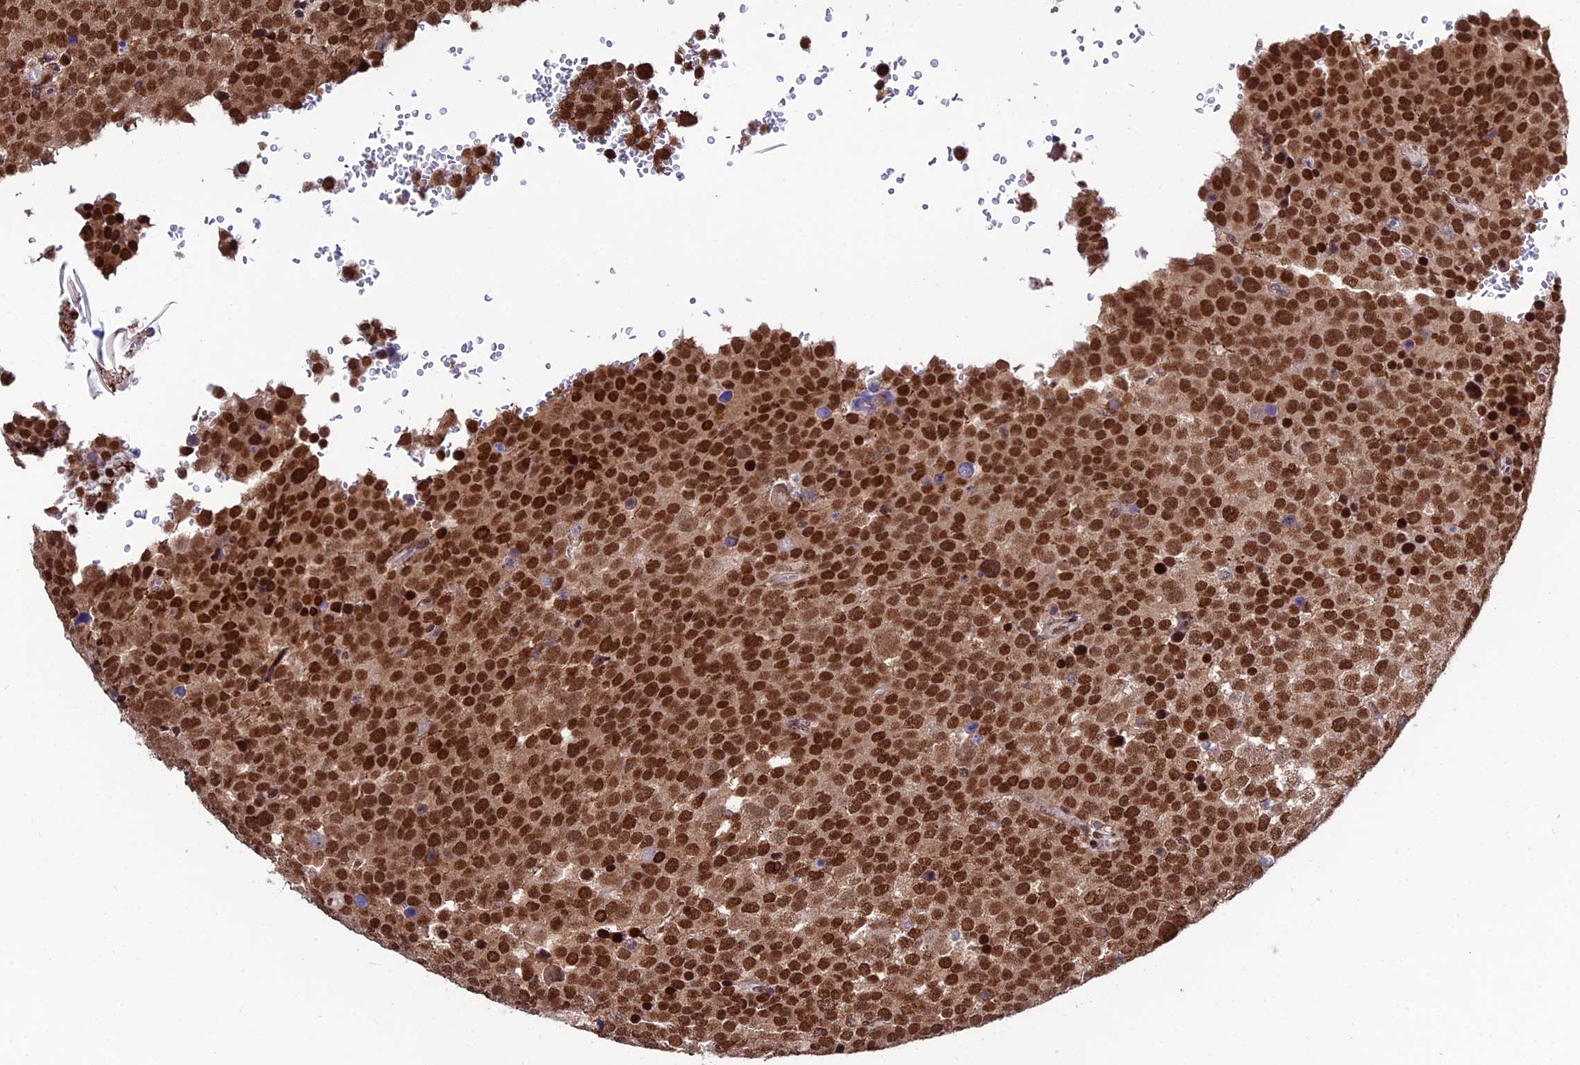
{"staining": {"intensity": "moderate", "quantity": ">75%", "location": "nuclear"}, "tissue": "testis cancer", "cell_type": "Tumor cells", "image_type": "cancer", "snomed": [{"axis": "morphology", "description": "Seminoma, NOS"}, {"axis": "topography", "description": "Testis"}], "caption": "Testis seminoma stained for a protein (brown) shows moderate nuclear positive expression in about >75% of tumor cells.", "gene": "SYT15", "patient": {"sex": "male", "age": 71}}